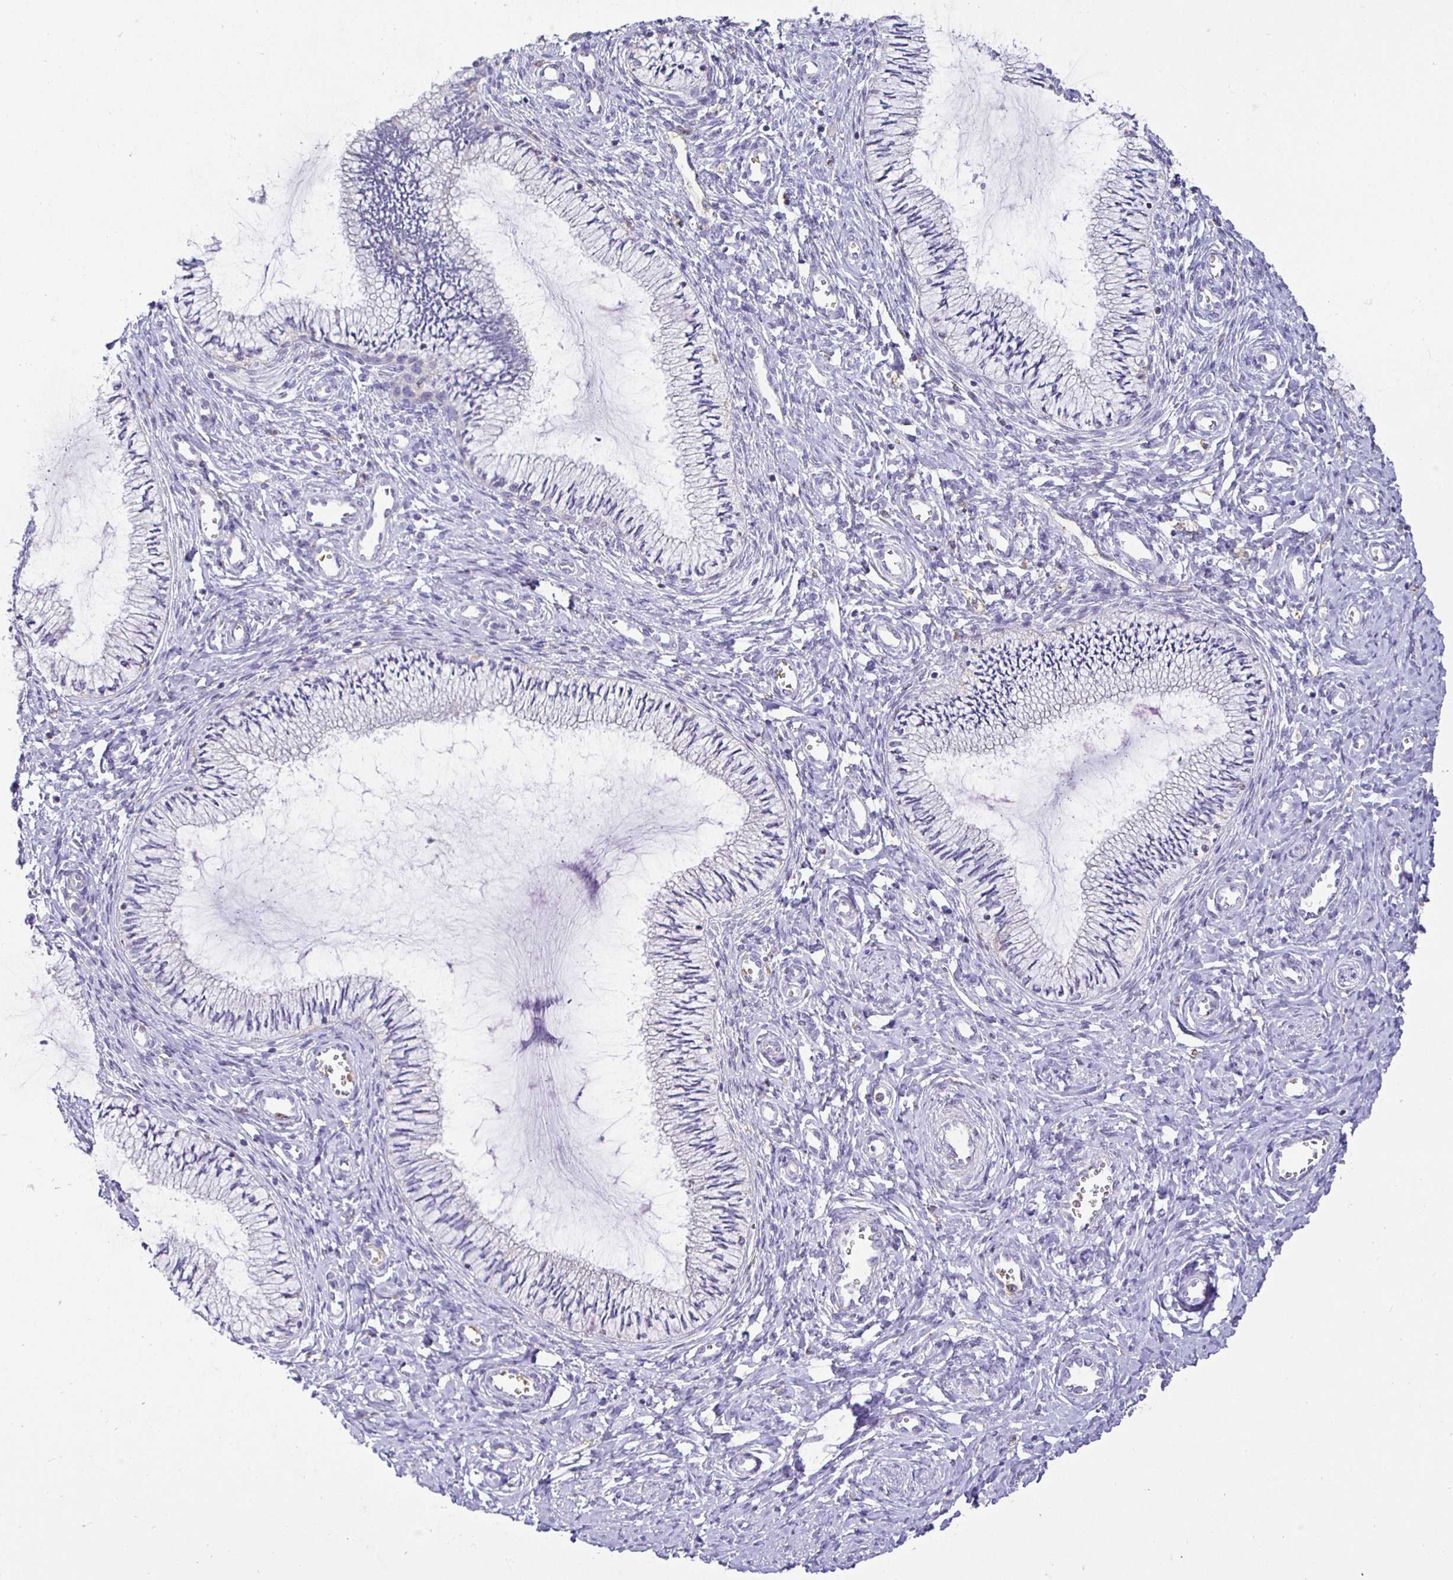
{"staining": {"intensity": "negative", "quantity": "none", "location": "none"}, "tissue": "cervix", "cell_type": "Glandular cells", "image_type": "normal", "snomed": [{"axis": "morphology", "description": "Normal tissue, NOS"}, {"axis": "topography", "description": "Cervix"}], "caption": "This is an IHC image of normal cervix. There is no staining in glandular cells.", "gene": "SIRPA", "patient": {"sex": "female", "age": 24}}